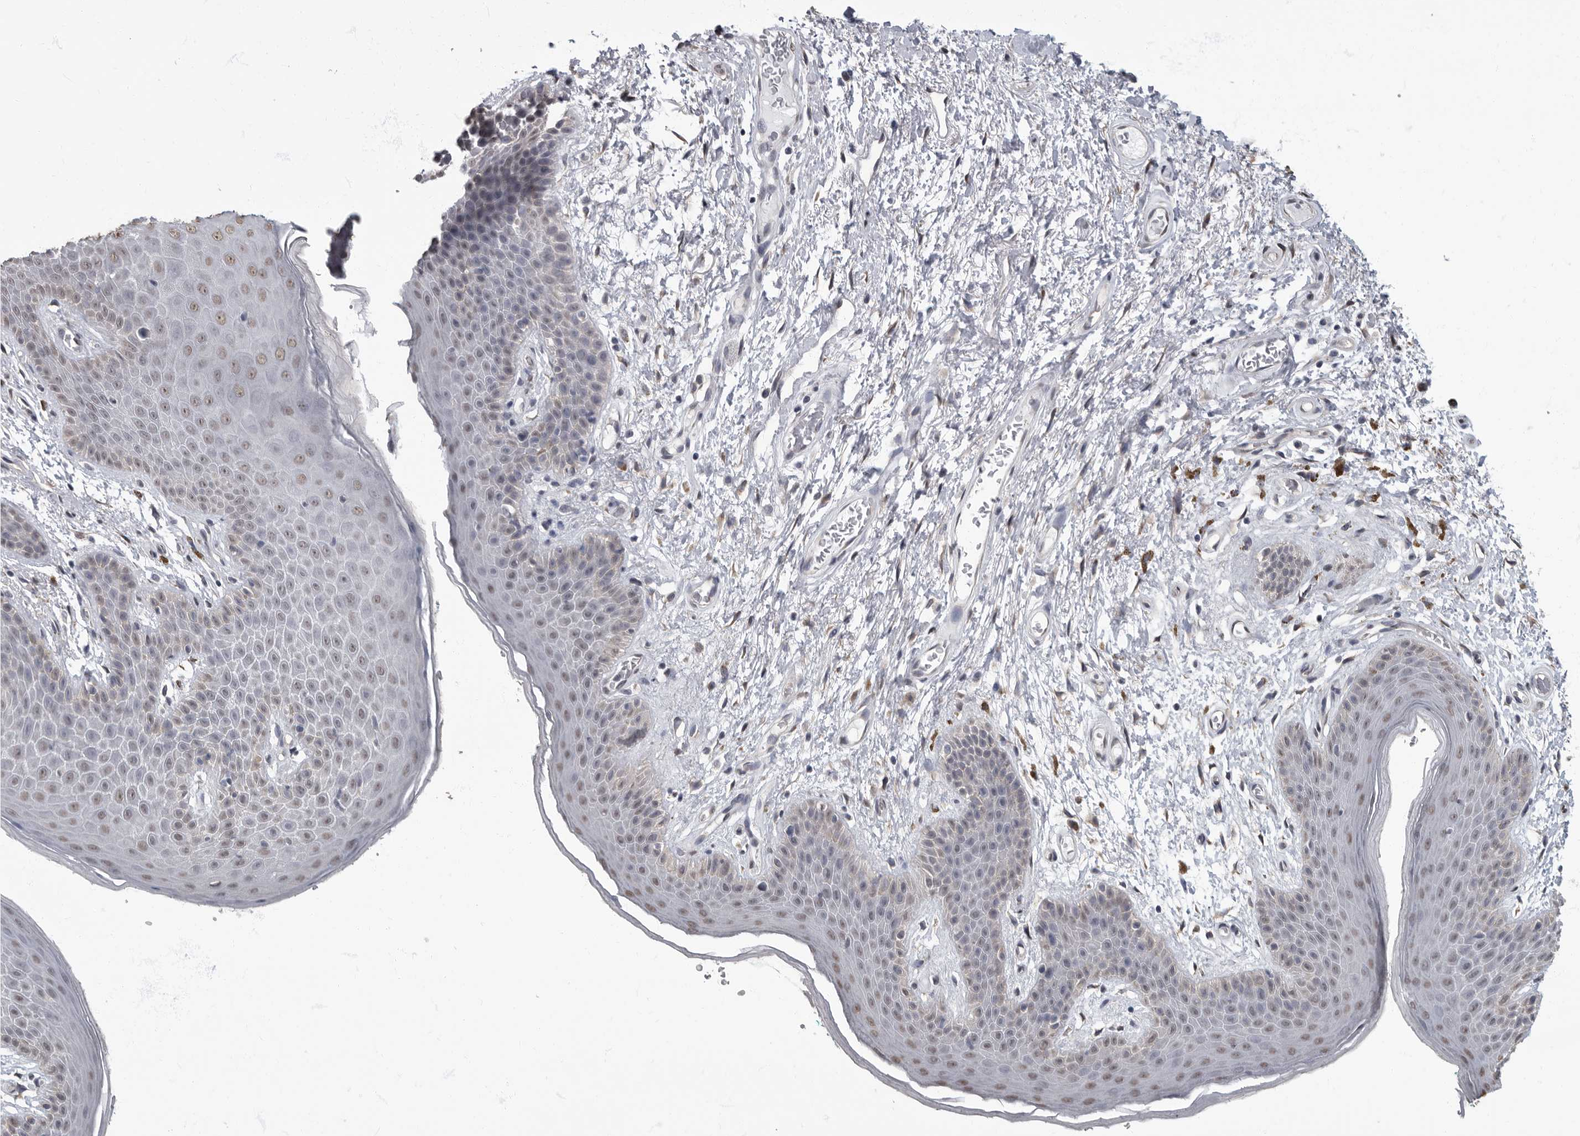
{"staining": {"intensity": "weak", "quantity": "25%-75%", "location": "nuclear"}, "tissue": "skin", "cell_type": "Epidermal cells", "image_type": "normal", "snomed": [{"axis": "morphology", "description": "Normal tissue, NOS"}, {"axis": "topography", "description": "Anal"}], "caption": "Protein expression analysis of benign human skin reveals weak nuclear staining in approximately 25%-75% of epidermal cells.", "gene": "ARHGEF10", "patient": {"sex": "male", "age": 74}}